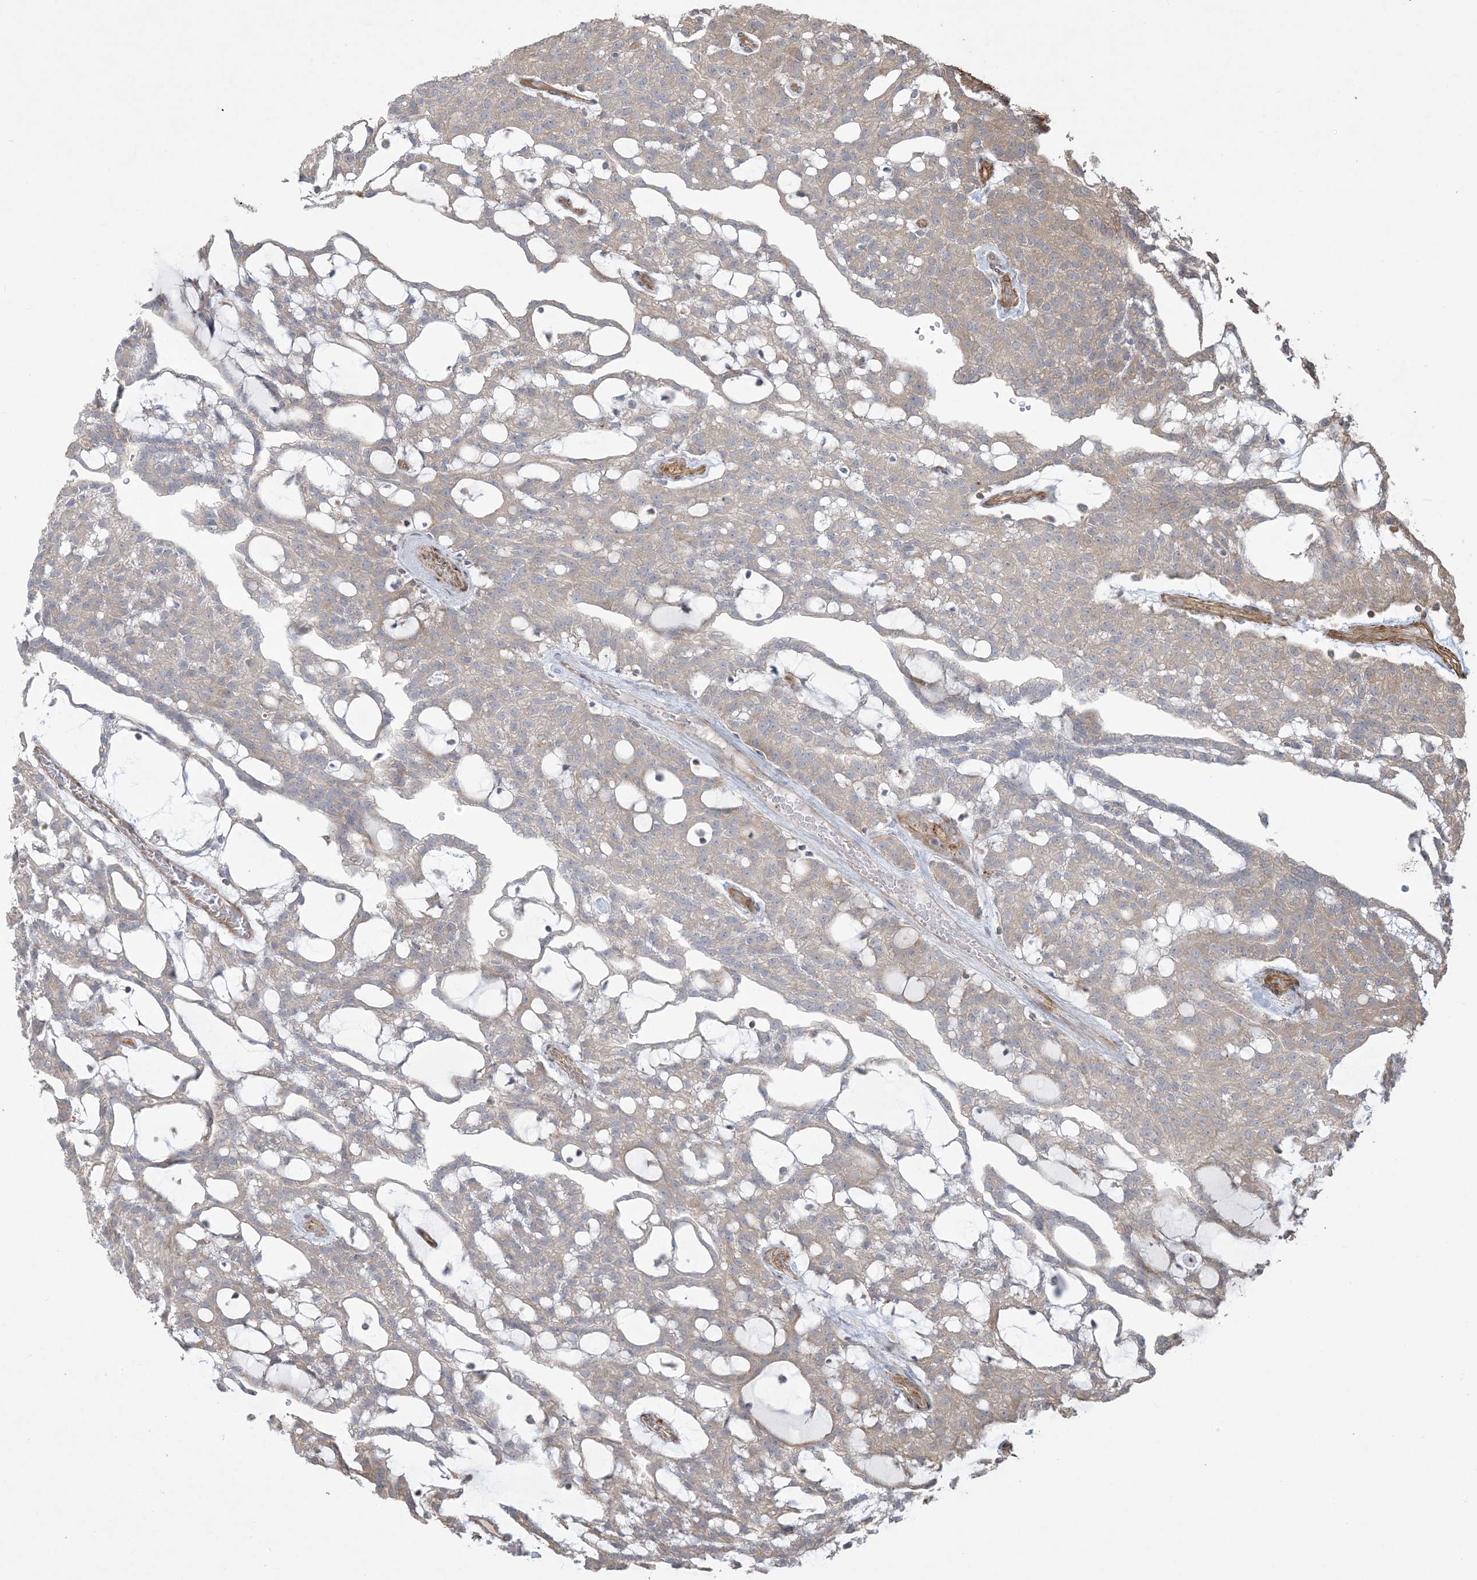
{"staining": {"intensity": "negative", "quantity": "none", "location": "none"}, "tissue": "renal cancer", "cell_type": "Tumor cells", "image_type": "cancer", "snomed": [{"axis": "morphology", "description": "Adenocarcinoma, NOS"}, {"axis": "topography", "description": "Kidney"}], "caption": "Adenocarcinoma (renal) was stained to show a protein in brown. There is no significant expression in tumor cells.", "gene": "KLHL18", "patient": {"sex": "male", "age": 63}}